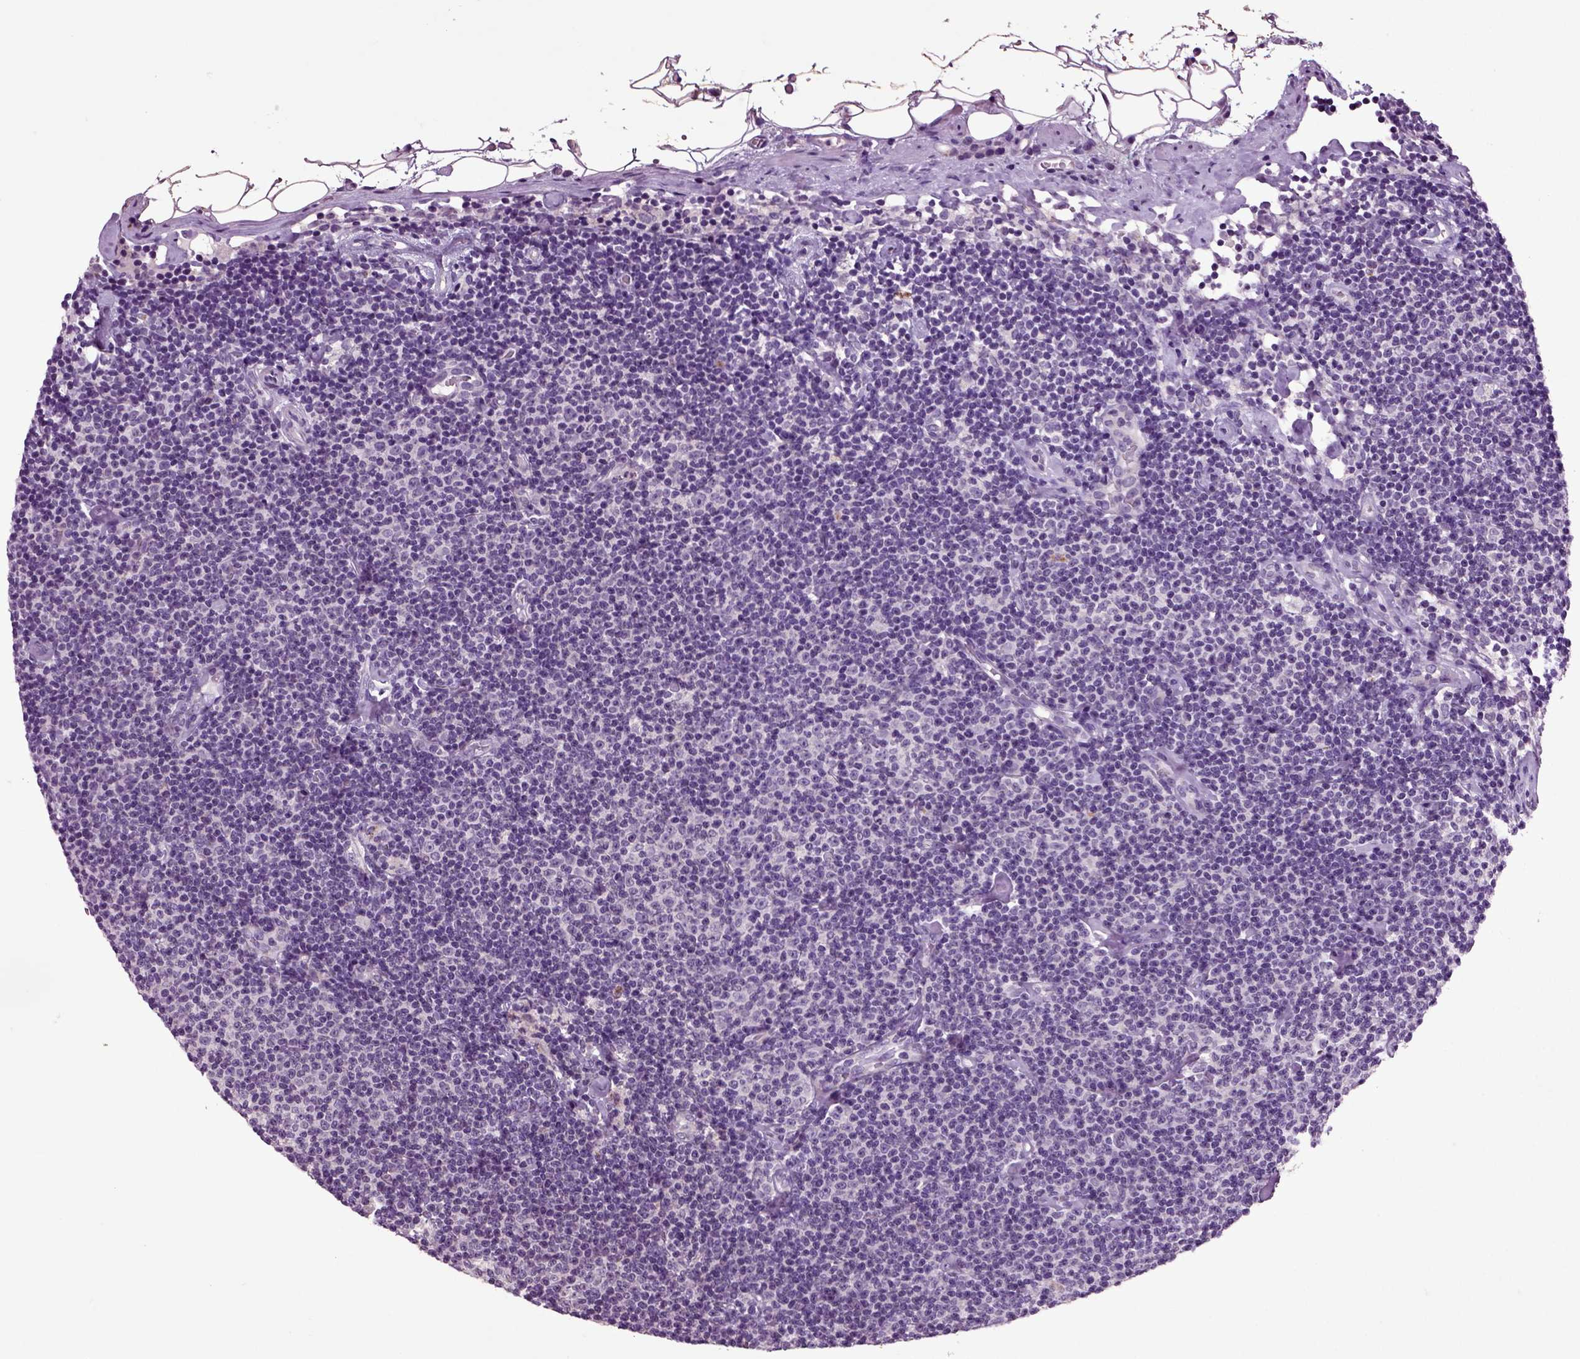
{"staining": {"intensity": "negative", "quantity": "none", "location": "none"}, "tissue": "lymphoma", "cell_type": "Tumor cells", "image_type": "cancer", "snomed": [{"axis": "morphology", "description": "Malignant lymphoma, non-Hodgkin's type, Low grade"}, {"axis": "topography", "description": "Lymph node"}], "caption": "DAB immunohistochemical staining of lymphoma displays no significant positivity in tumor cells.", "gene": "CRHR1", "patient": {"sex": "male", "age": 81}}